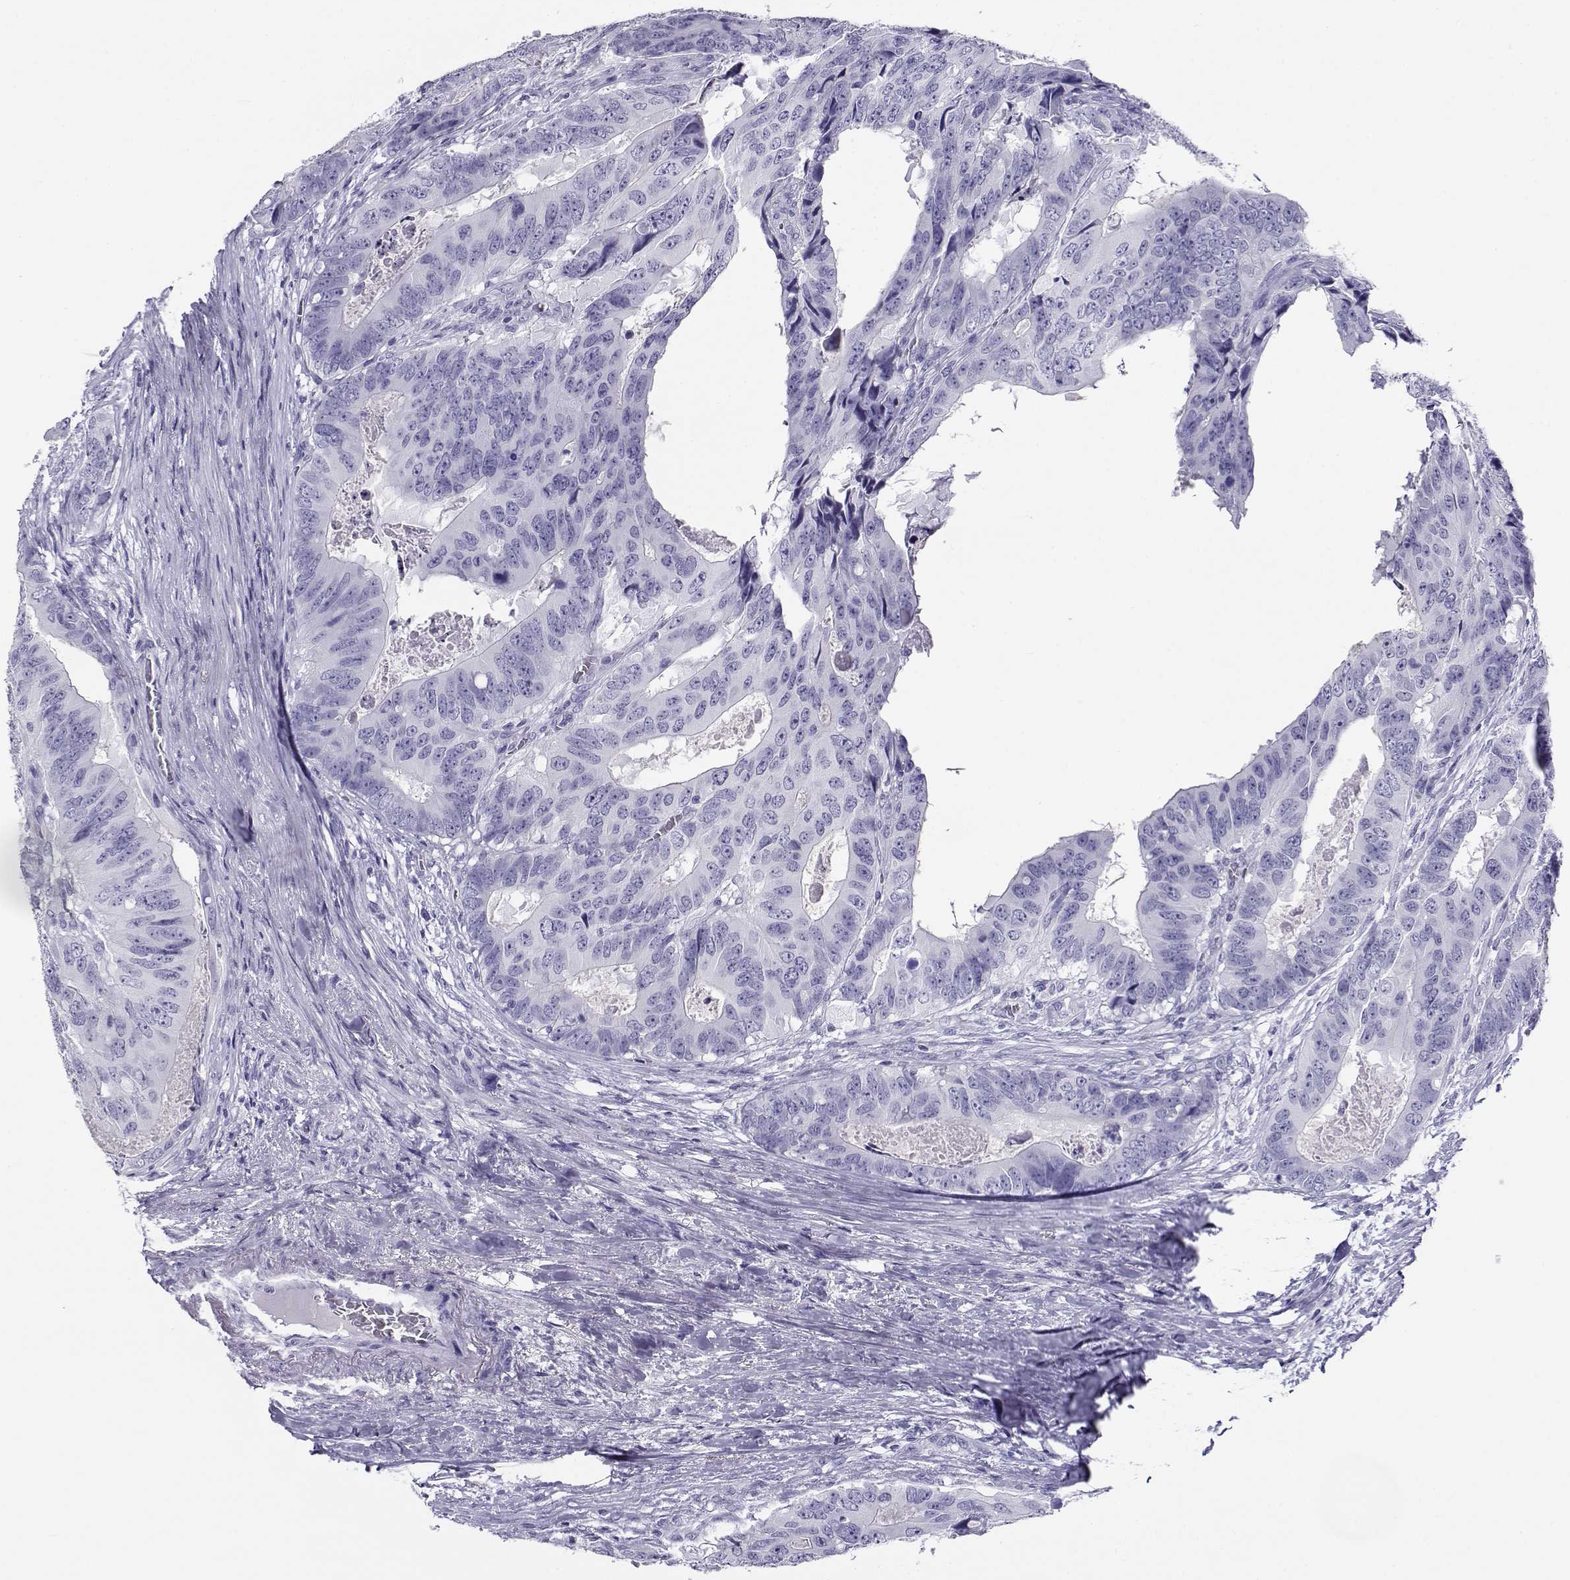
{"staining": {"intensity": "negative", "quantity": "none", "location": "none"}, "tissue": "colorectal cancer", "cell_type": "Tumor cells", "image_type": "cancer", "snomed": [{"axis": "morphology", "description": "Adenocarcinoma, NOS"}, {"axis": "topography", "description": "Colon"}], "caption": "An IHC histopathology image of colorectal cancer is shown. There is no staining in tumor cells of colorectal cancer.", "gene": "RHOXF2", "patient": {"sex": "male", "age": 79}}